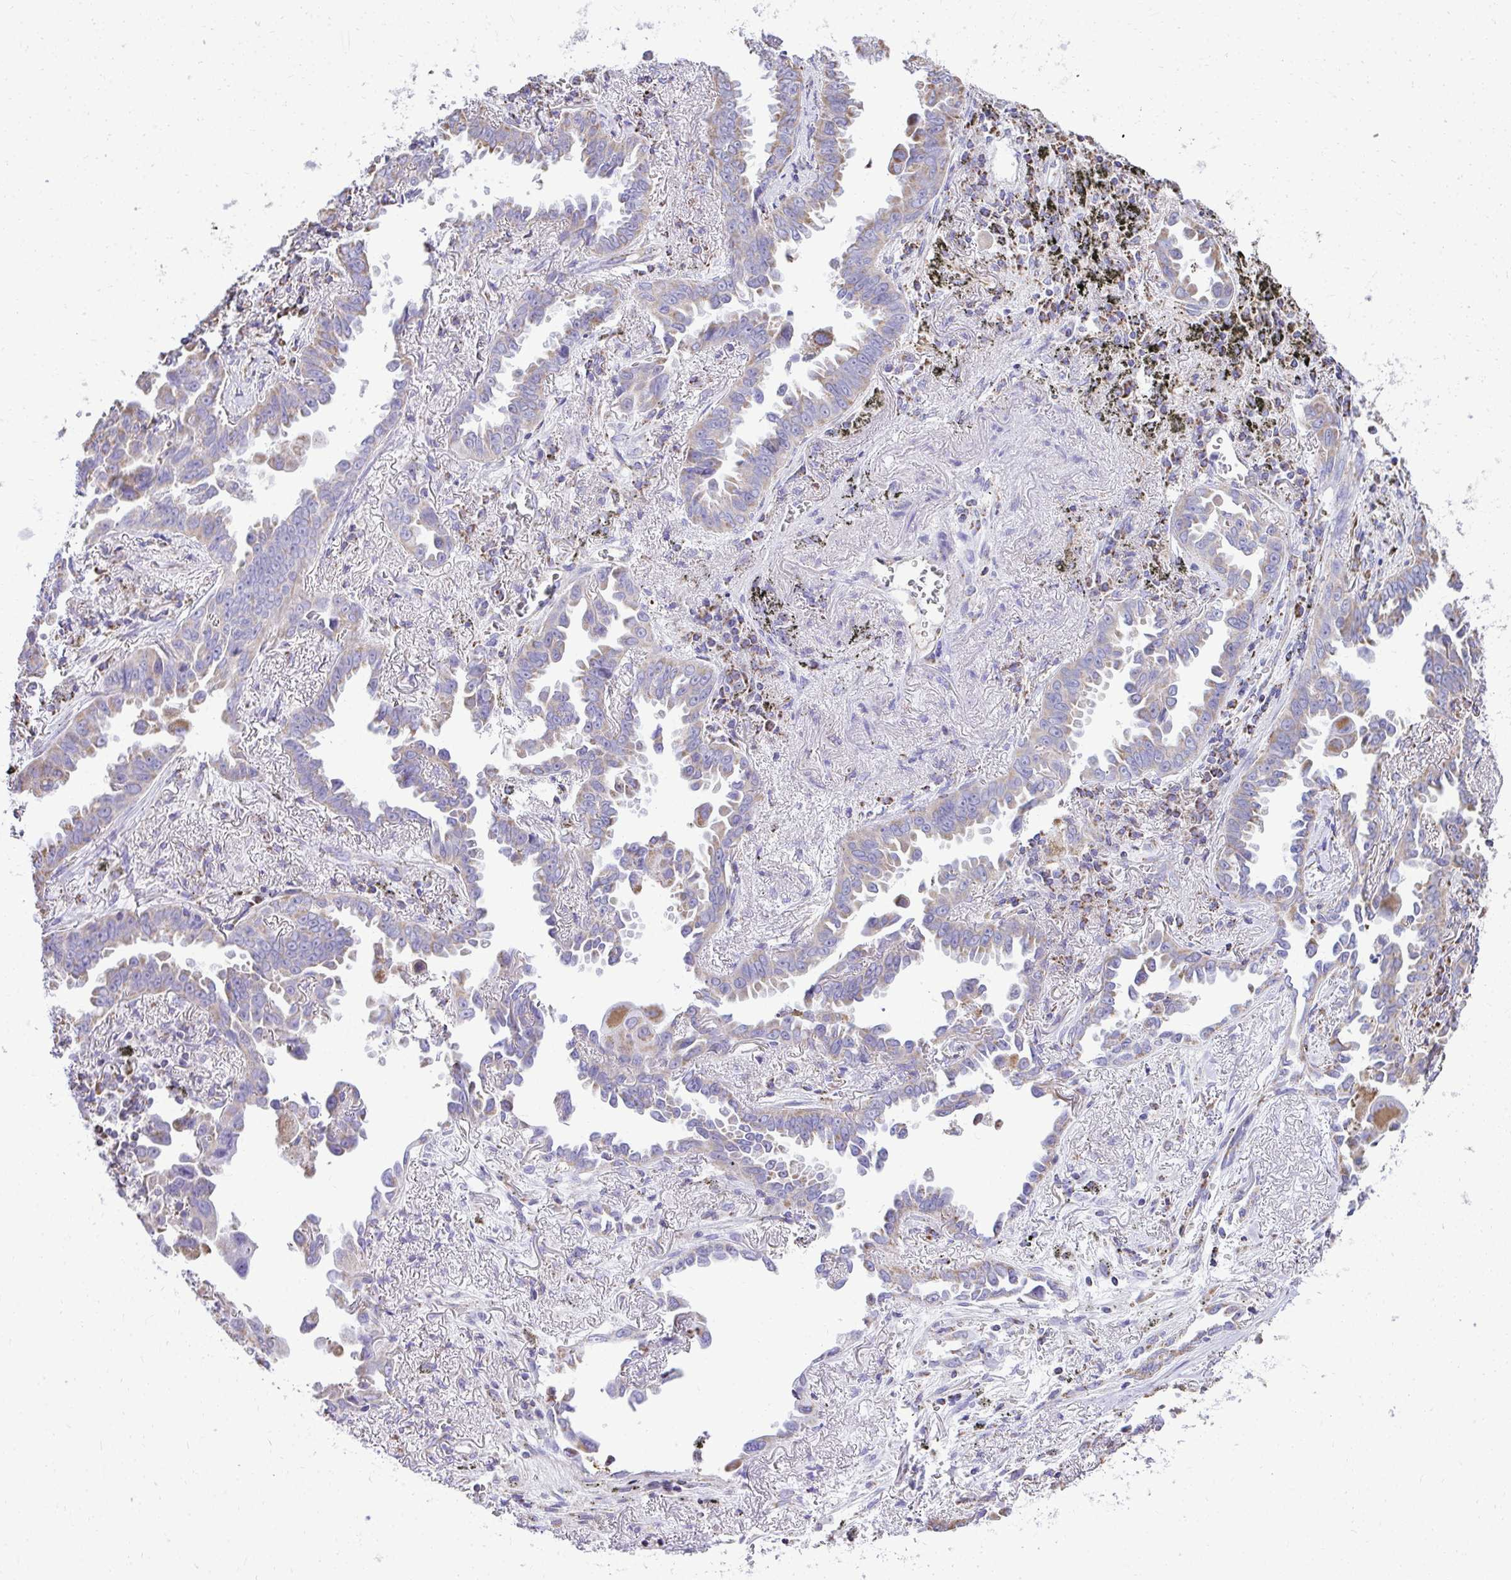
{"staining": {"intensity": "weak", "quantity": "25%-75%", "location": "cytoplasmic/membranous"}, "tissue": "lung cancer", "cell_type": "Tumor cells", "image_type": "cancer", "snomed": [{"axis": "morphology", "description": "Adenocarcinoma, NOS"}, {"axis": "topography", "description": "Lung"}], "caption": "DAB (3,3'-diaminobenzidine) immunohistochemical staining of adenocarcinoma (lung) displays weak cytoplasmic/membranous protein expression in about 25%-75% of tumor cells.", "gene": "MPZL2", "patient": {"sex": "male", "age": 68}}